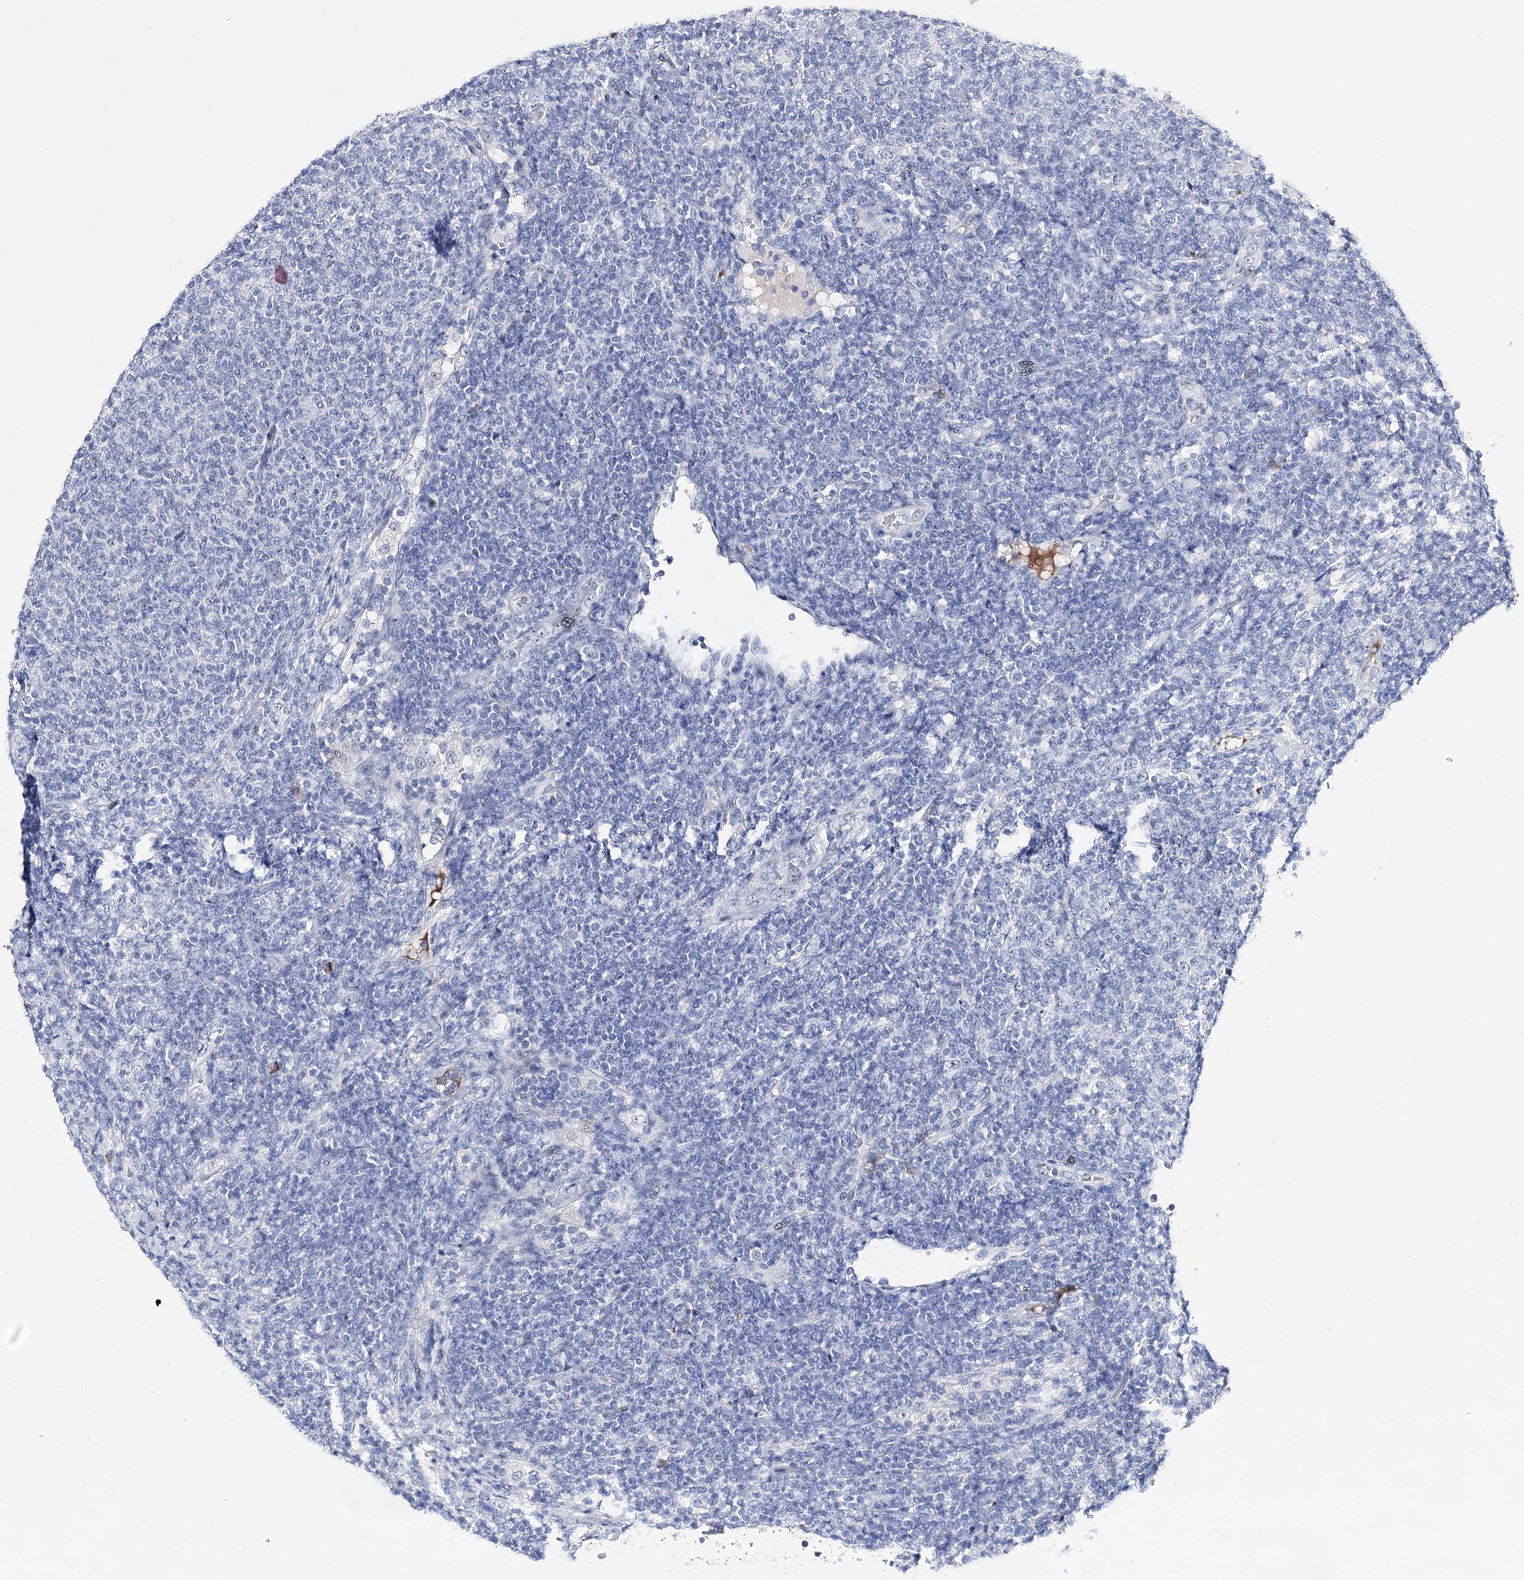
{"staining": {"intensity": "negative", "quantity": "none", "location": "none"}, "tissue": "lymphoma", "cell_type": "Tumor cells", "image_type": "cancer", "snomed": [{"axis": "morphology", "description": "Malignant lymphoma, non-Hodgkin's type, Low grade"}, {"axis": "topography", "description": "Lymph node"}], "caption": "The image shows no staining of tumor cells in low-grade malignant lymphoma, non-Hodgkin's type.", "gene": "PCGF5", "patient": {"sex": "male", "age": 66}}